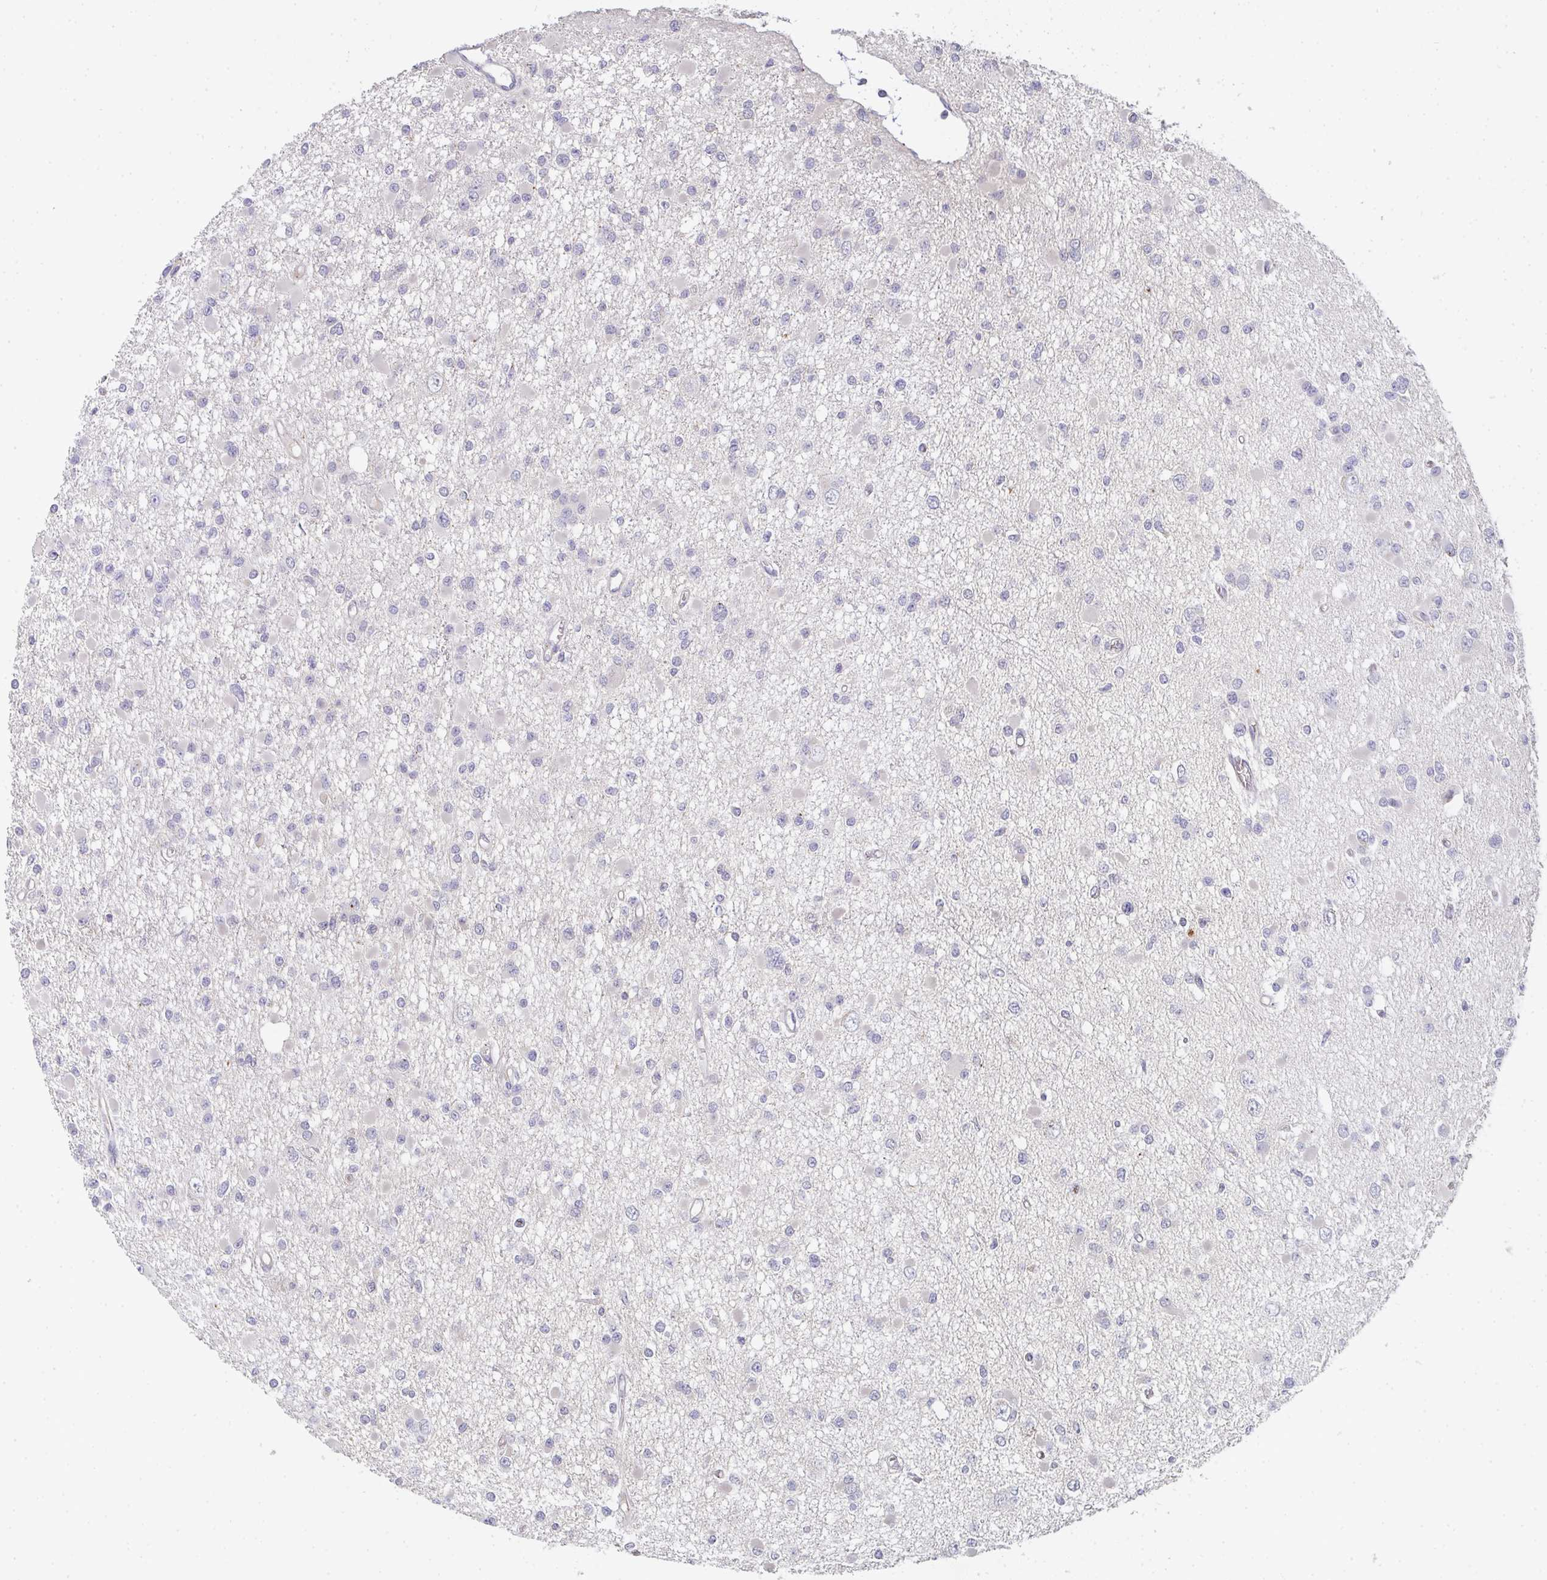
{"staining": {"intensity": "negative", "quantity": "none", "location": "none"}, "tissue": "glioma", "cell_type": "Tumor cells", "image_type": "cancer", "snomed": [{"axis": "morphology", "description": "Glioma, malignant, Low grade"}, {"axis": "topography", "description": "Brain"}], "caption": "Human malignant glioma (low-grade) stained for a protein using immunohistochemistry shows no staining in tumor cells.", "gene": "CHMP5", "patient": {"sex": "female", "age": 22}}